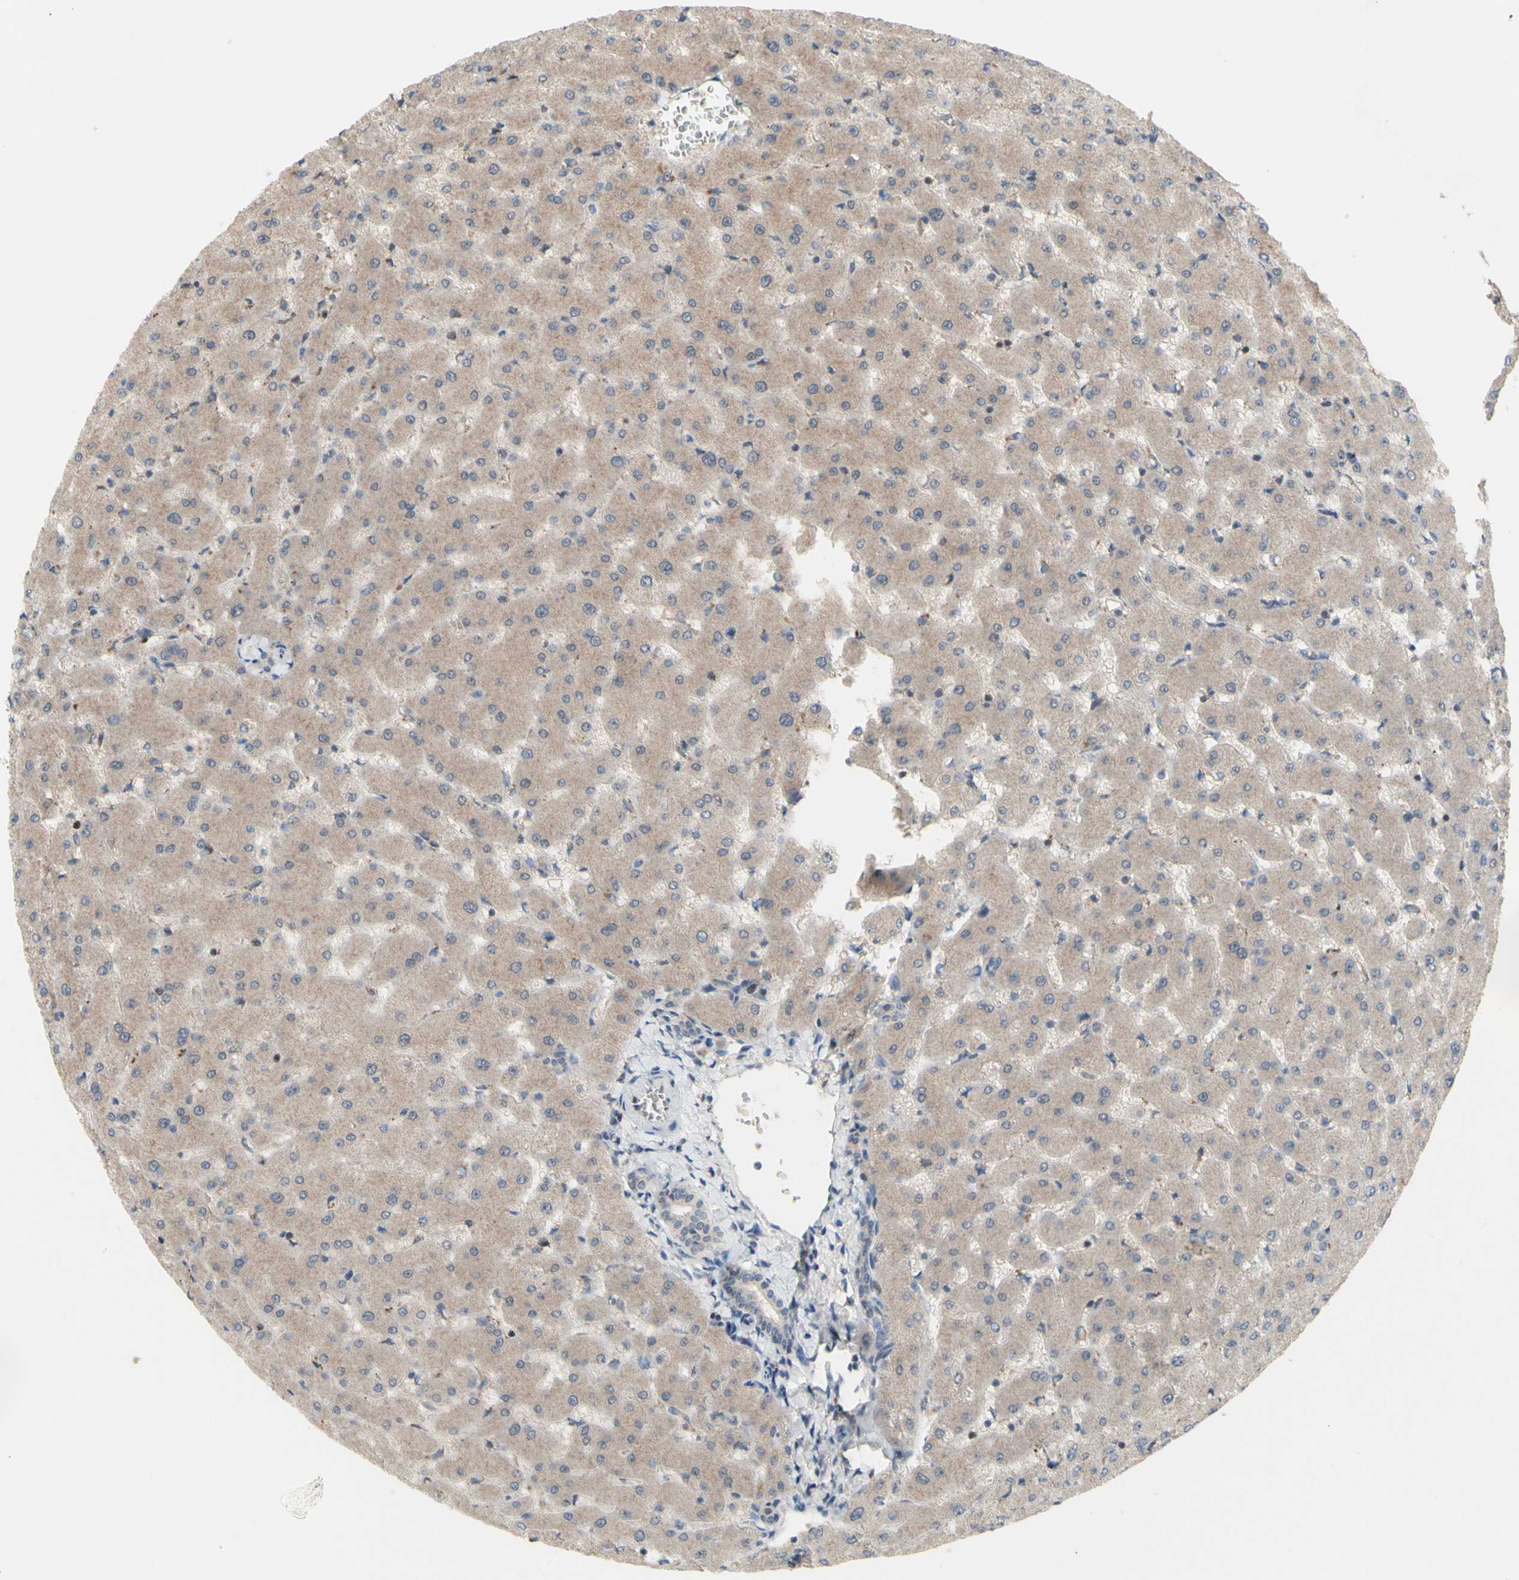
{"staining": {"intensity": "weak", "quantity": ">75%", "location": "cytoplasmic/membranous"}, "tissue": "liver", "cell_type": "Cholangiocytes", "image_type": "normal", "snomed": [{"axis": "morphology", "description": "Normal tissue, NOS"}, {"axis": "topography", "description": "Liver"}], "caption": "High-power microscopy captured an immunohistochemistry (IHC) micrograph of normal liver, revealing weak cytoplasmic/membranous expression in about >75% of cholangiocytes. The protein of interest is shown in brown color, while the nuclei are stained blue.", "gene": "NLRP1", "patient": {"sex": "female", "age": 63}}